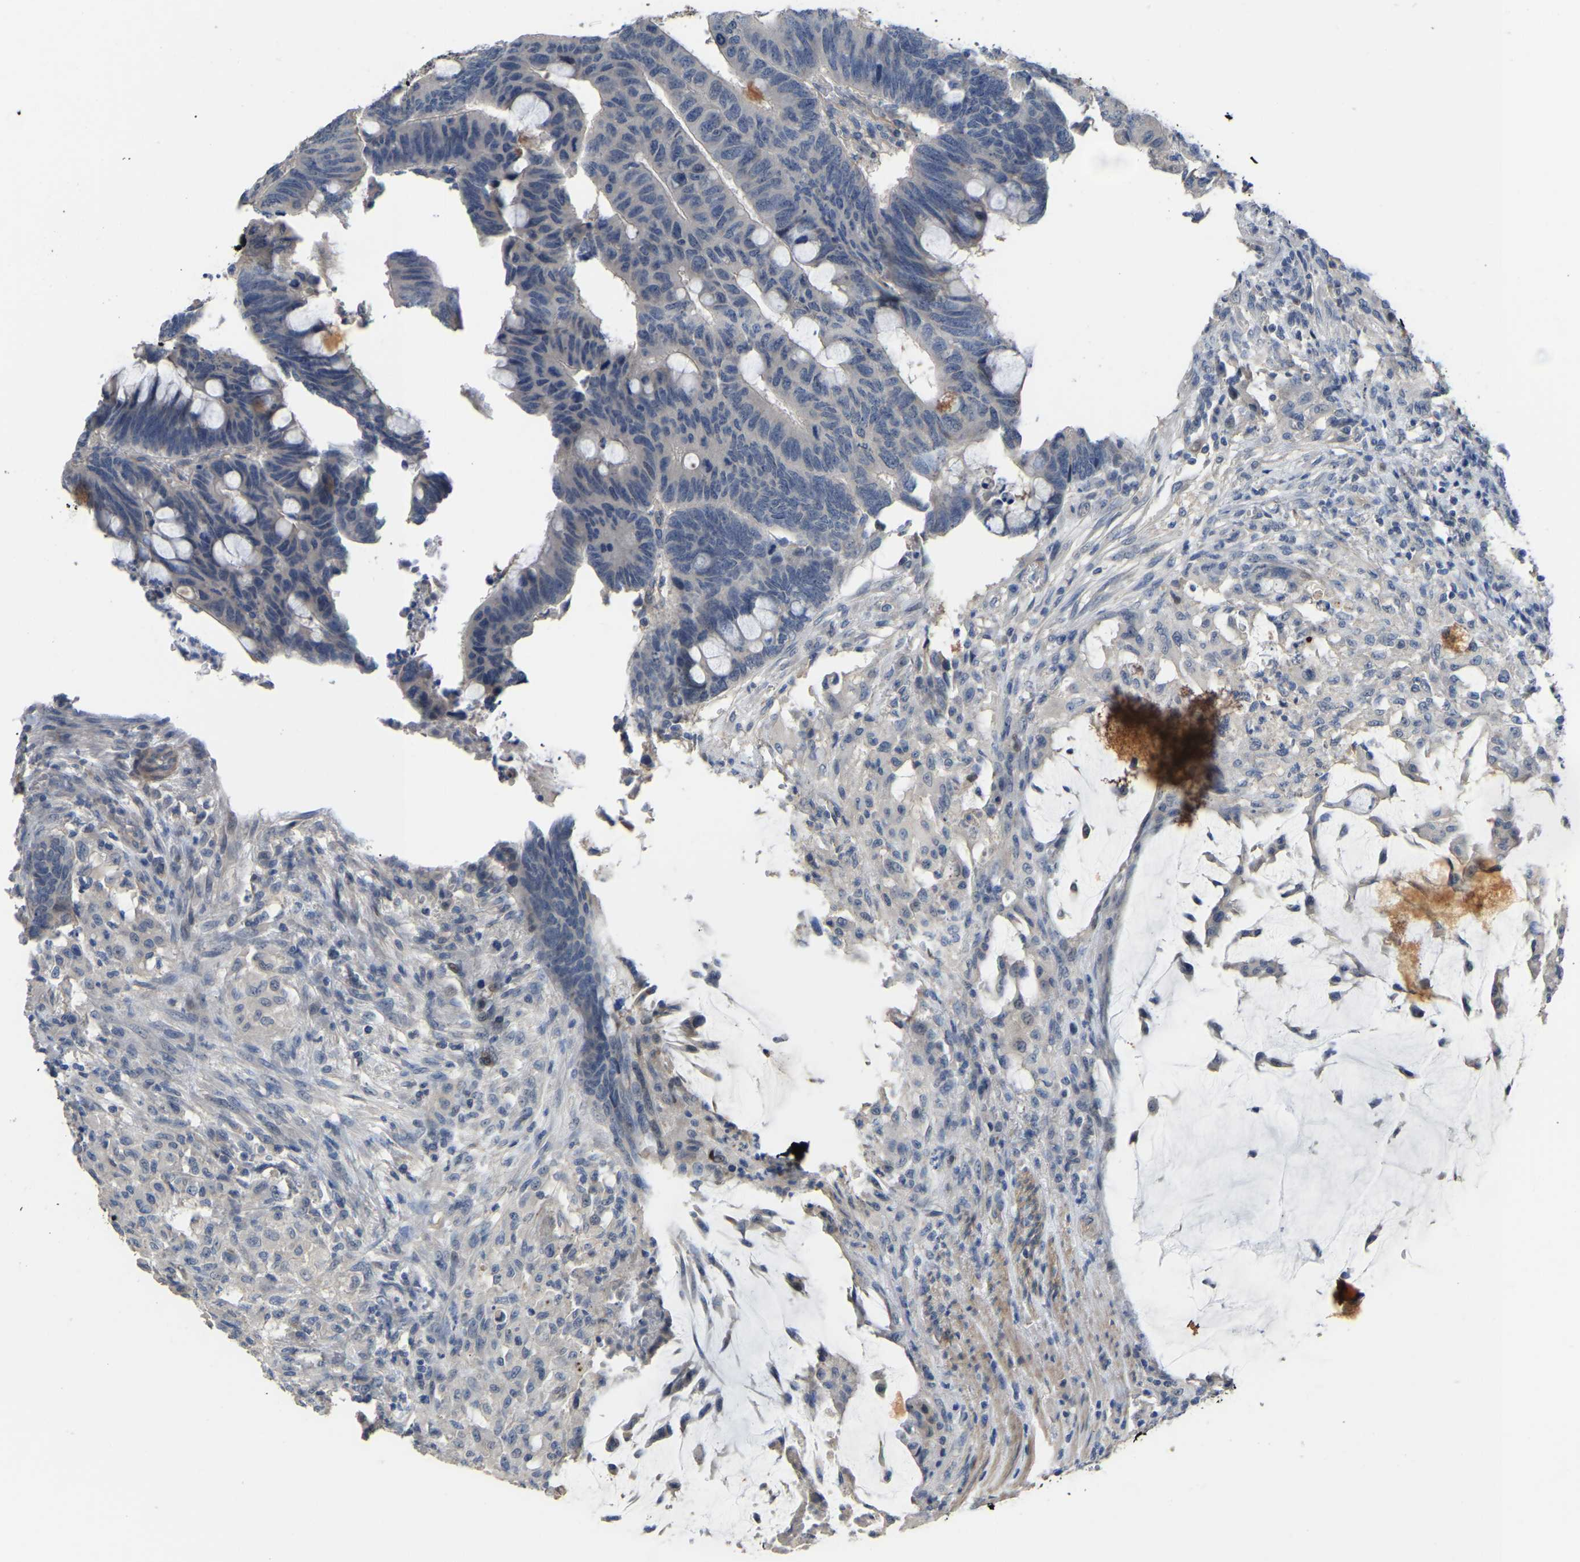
{"staining": {"intensity": "negative", "quantity": "none", "location": "none"}, "tissue": "colorectal cancer", "cell_type": "Tumor cells", "image_type": "cancer", "snomed": [{"axis": "morphology", "description": "Normal tissue, NOS"}, {"axis": "morphology", "description": "Adenocarcinoma, NOS"}, {"axis": "topography", "description": "Rectum"}, {"axis": "topography", "description": "Peripheral nerve tissue"}], "caption": "Immunohistochemistry of human adenocarcinoma (colorectal) exhibits no expression in tumor cells. (Stains: DAB immunohistochemistry with hematoxylin counter stain, Microscopy: brightfield microscopy at high magnification).", "gene": "HIGD2B", "patient": {"sex": "male", "age": 92}}